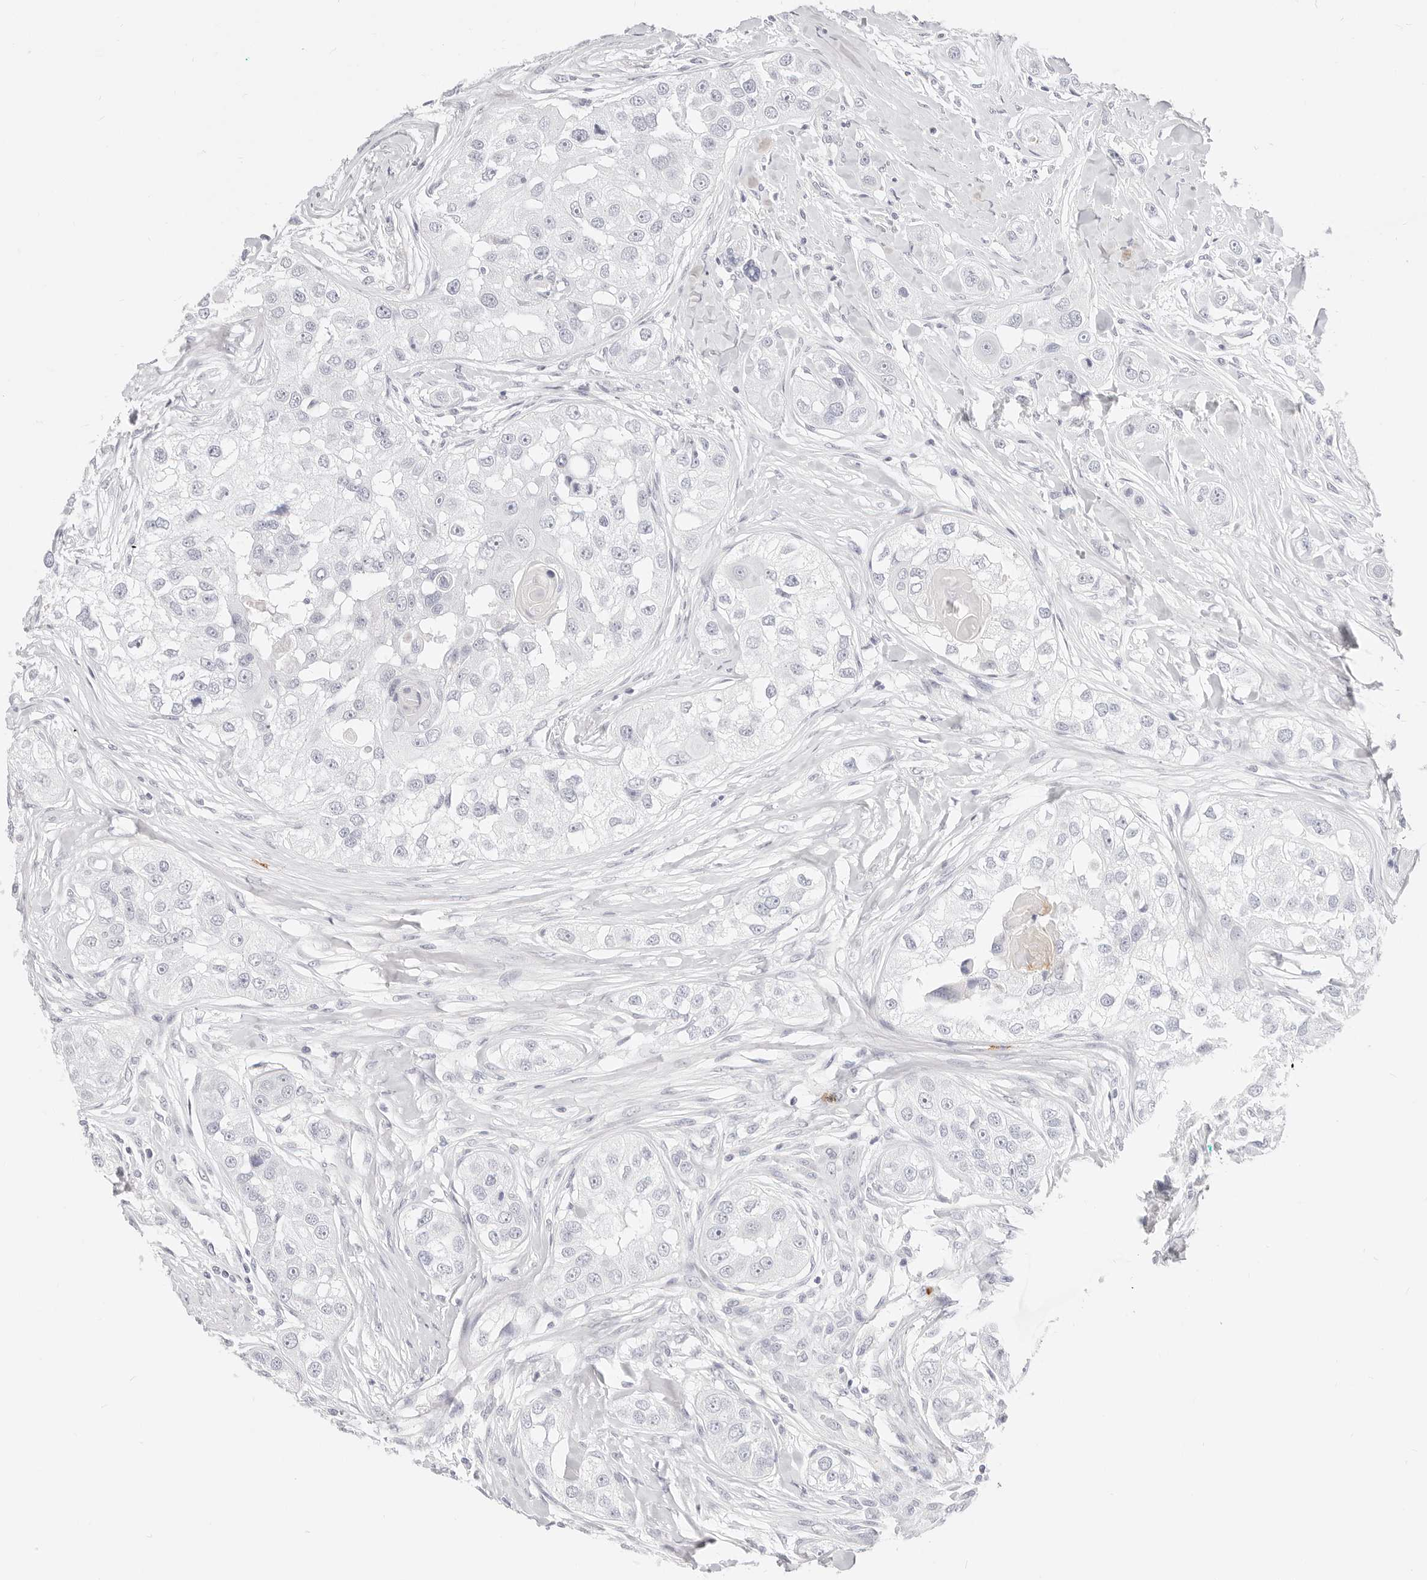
{"staining": {"intensity": "negative", "quantity": "none", "location": "none"}, "tissue": "head and neck cancer", "cell_type": "Tumor cells", "image_type": "cancer", "snomed": [{"axis": "morphology", "description": "Normal tissue, NOS"}, {"axis": "morphology", "description": "Squamous cell carcinoma, NOS"}, {"axis": "topography", "description": "Skeletal muscle"}, {"axis": "topography", "description": "Head-Neck"}], "caption": "There is no significant staining in tumor cells of head and neck cancer.", "gene": "CAMP", "patient": {"sex": "male", "age": 51}}